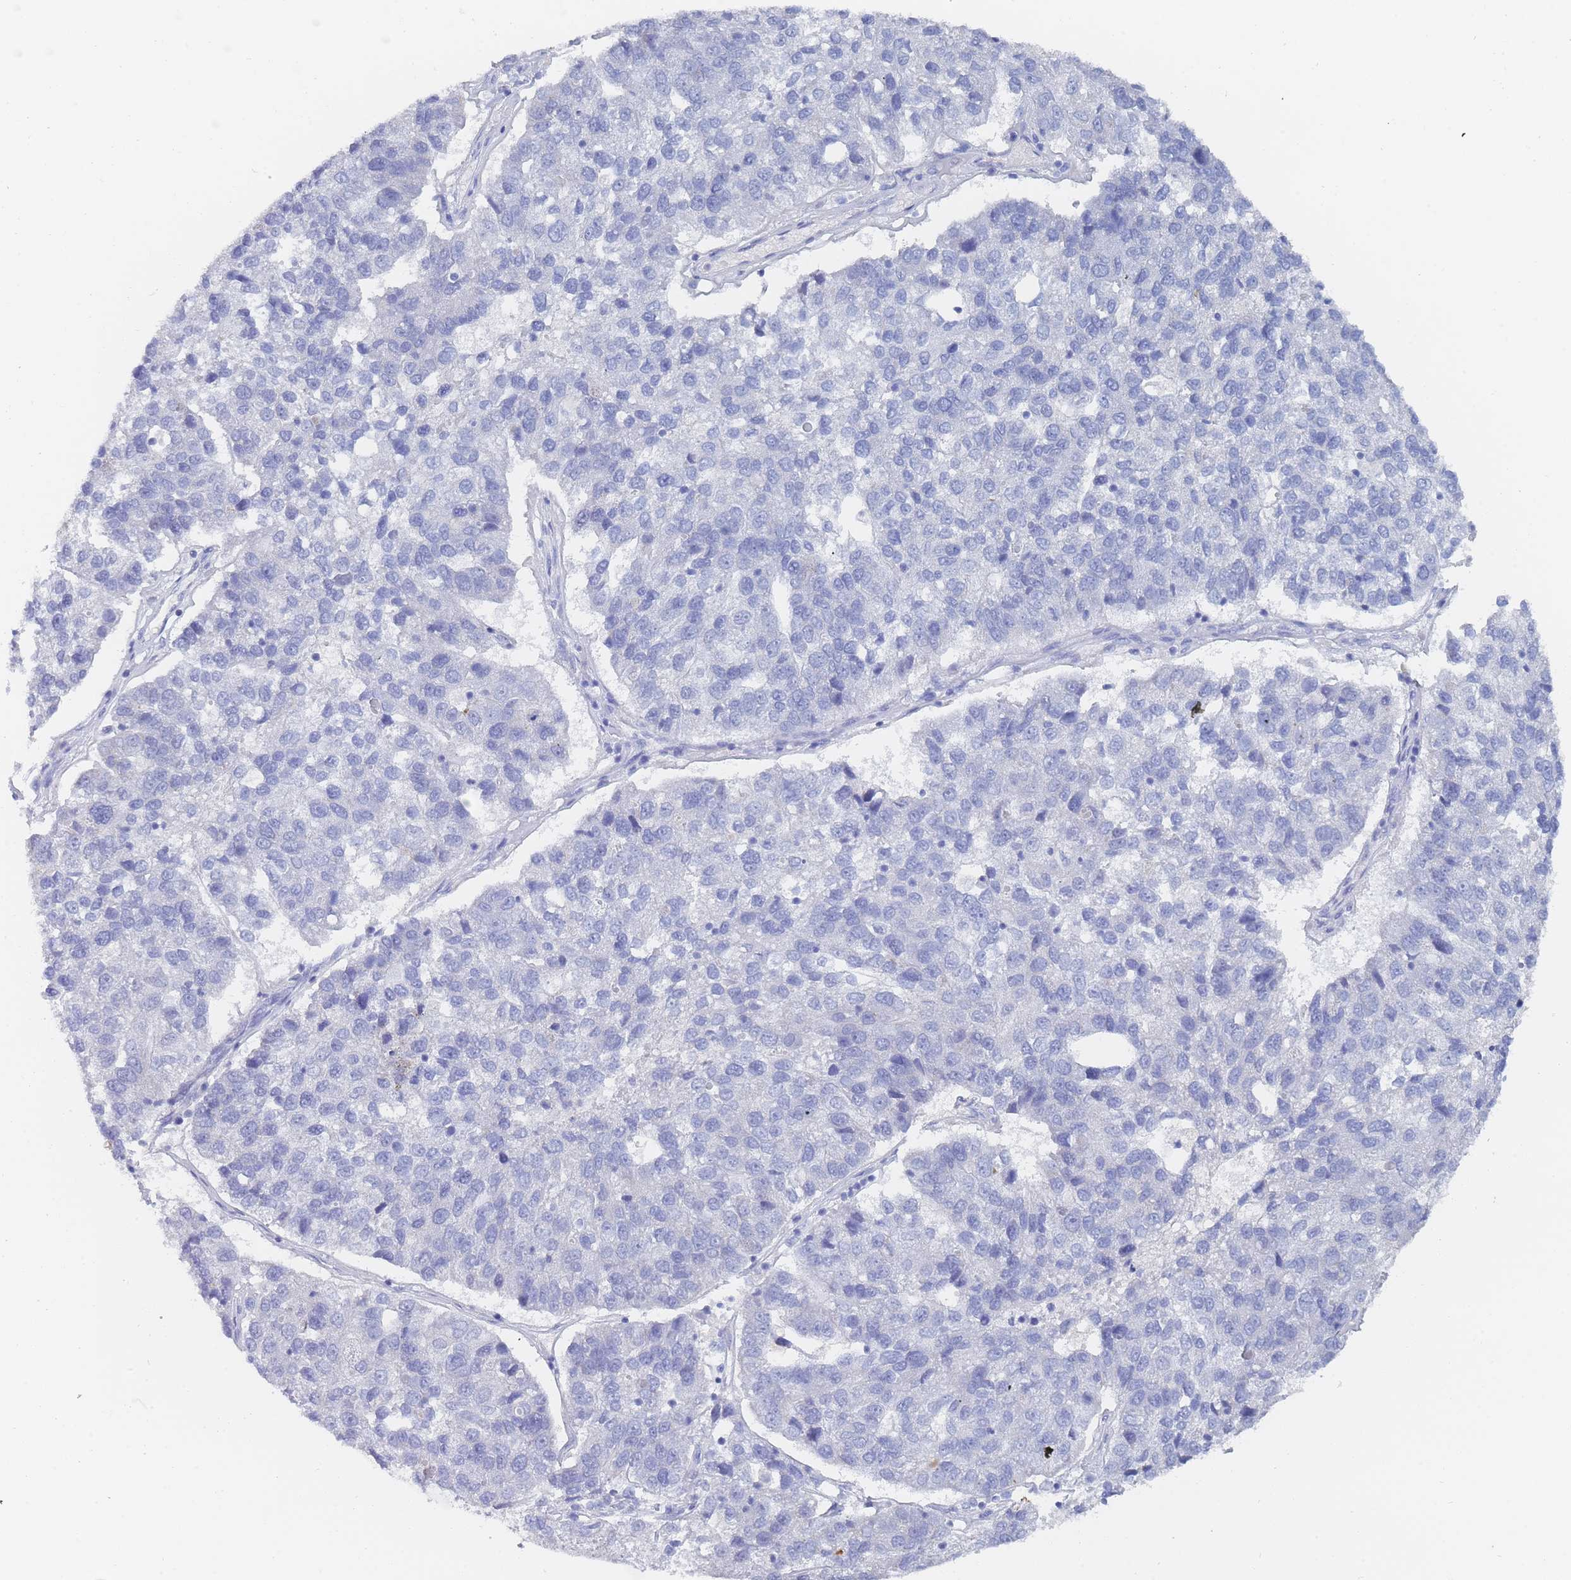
{"staining": {"intensity": "negative", "quantity": "none", "location": "none"}, "tissue": "pancreatic cancer", "cell_type": "Tumor cells", "image_type": "cancer", "snomed": [{"axis": "morphology", "description": "Adenocarcinoma, NOS"}, {"axis": "topography", "description": "Pancreas"}], "caption": "Pancreatic cancer was stained to show a protein in brown. There is no significant staining in tumor cells.", "gene": "SLC25A35", "patient": {"sex": "female", "age": 61}}